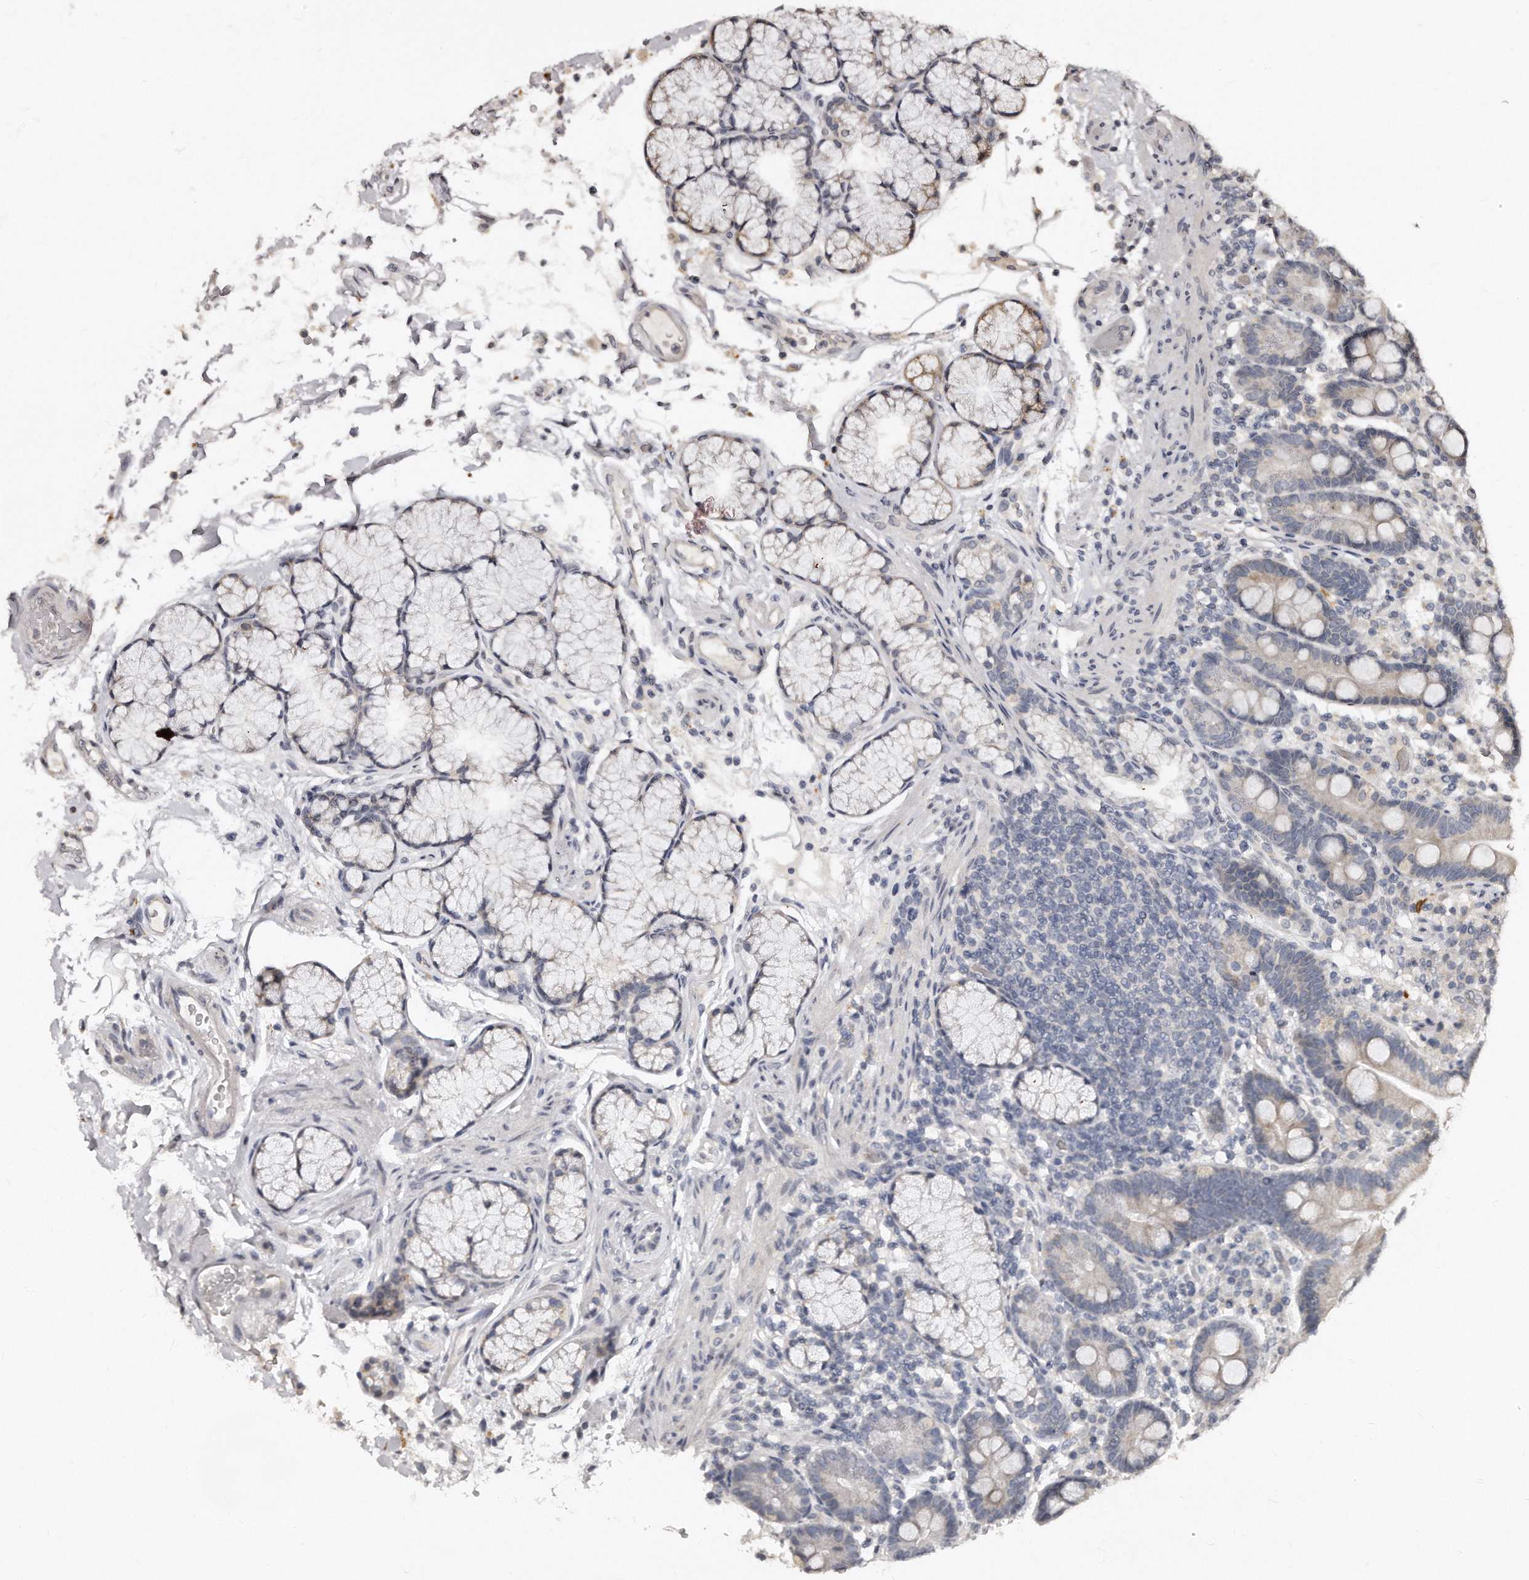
{"staining": {"intensity": "weak", "quantity": "<25%", "location": "cytoplasmic/membranous"}, "tissue": "duodenum", "cell_type": "Glandular cells", "image_type": "normal", "snomed": [{"axis": "morphology", "description": "Normal tissue, NOS"}, {"axis": "topography", "description": "Small intestine, NOS"}], "caption": "Immunohistochemistry (IHC) image of benign duodenum stained for a protein (brown), which demonstrates no expression in glandular cells. (DAB immunohistochemistry, high magnification).", "gene": "TSHR", "patient": {"sex": "female", "age": 71}}